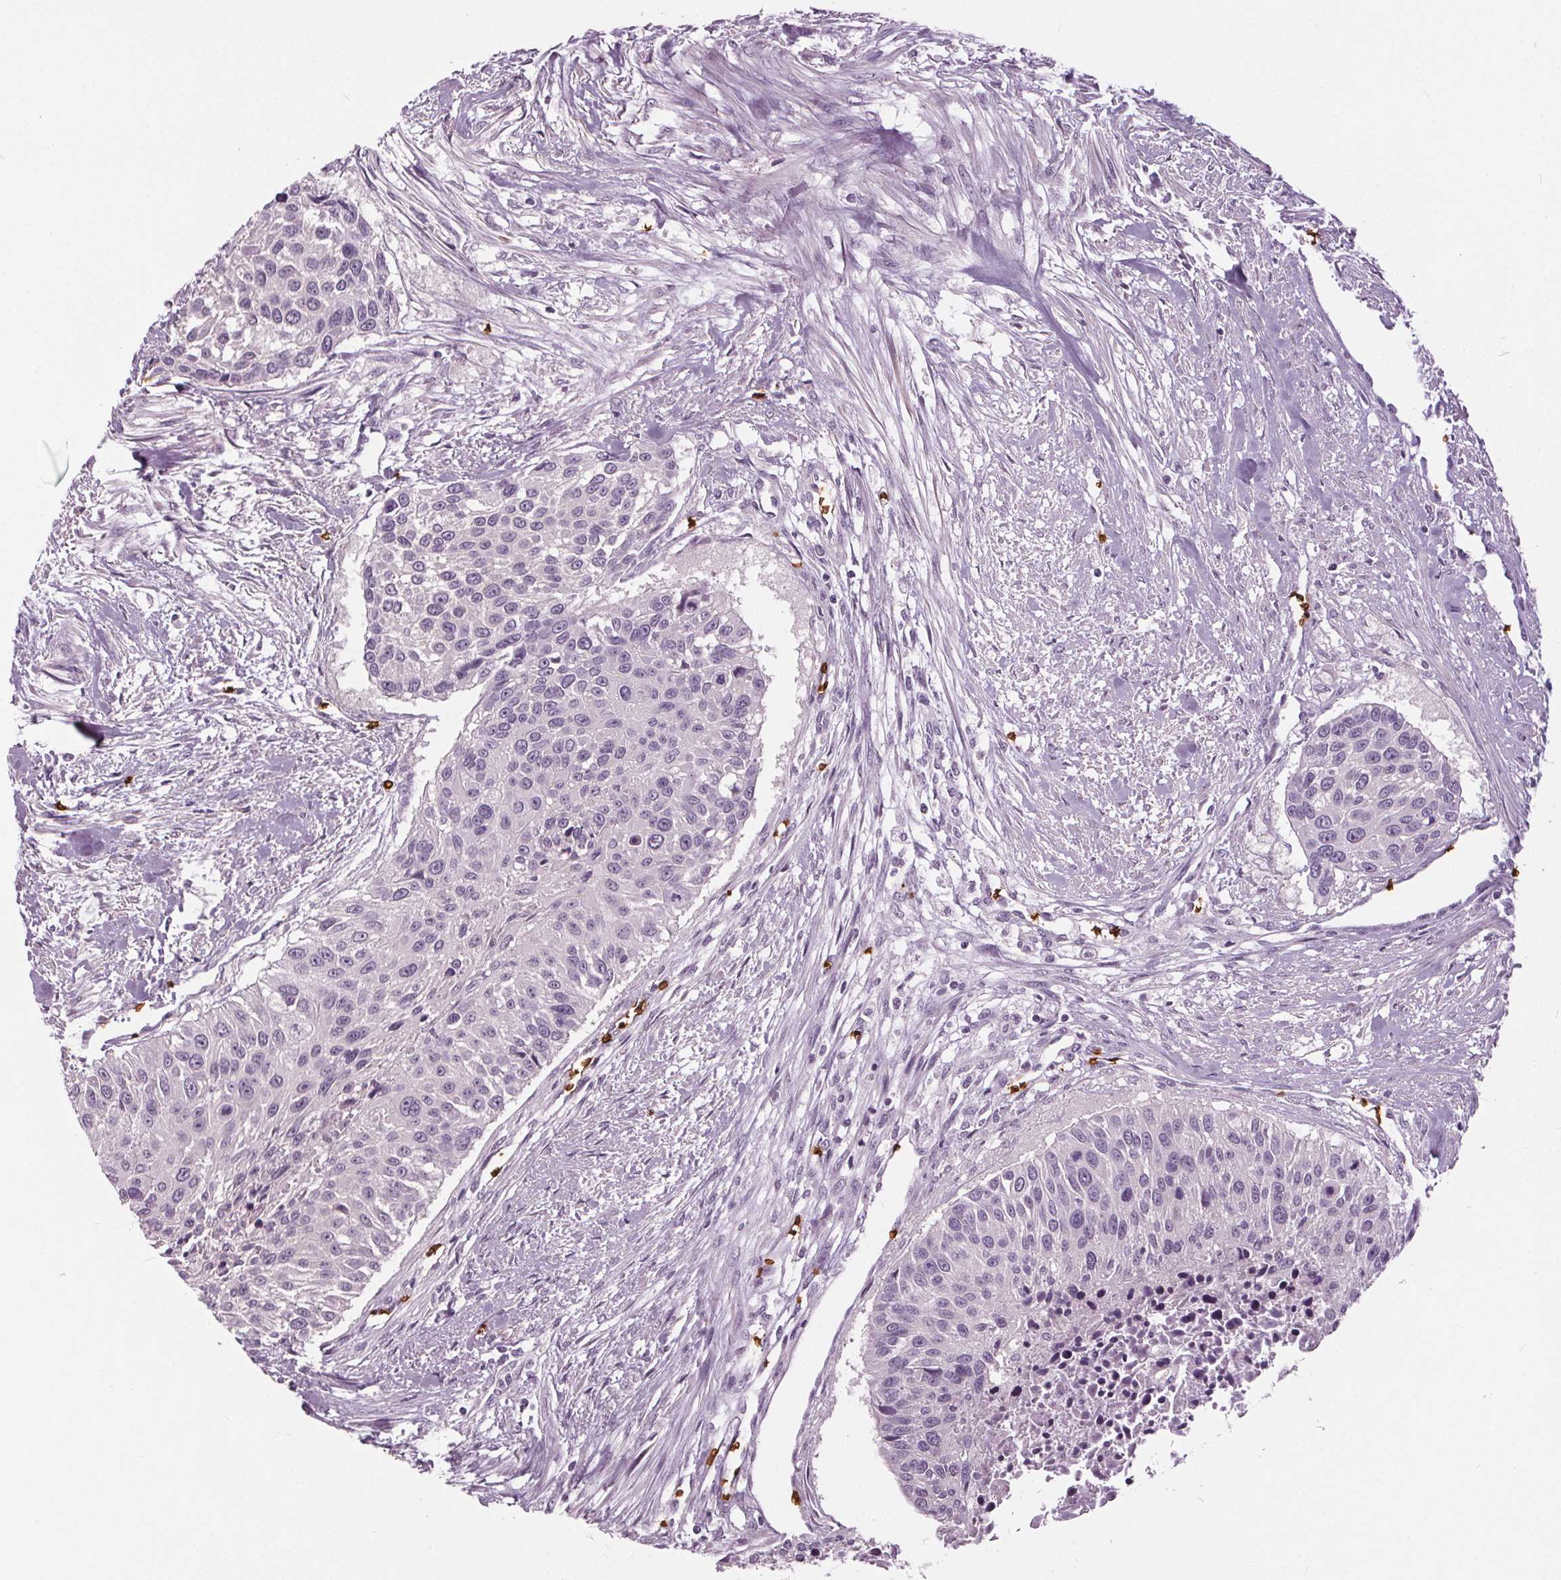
{"staining": {"intensity": "negative", "quantity": "none", "location": "none"}, "tissue": "urothelial cancer", "cell_type": "Tumor cells", "image_type": "cancer", "snomed": [{"axis": "morphology", "description": "Urothelial carcinoma, NOS"}, {"axis": "topography", "description": "Urinary bladder"}], "caption": "There is no significant positivity in tumor cells of transitional cell carcinoma.", "gene": "SLC4A1", "patient": {"sex": "male", "age": 55}}